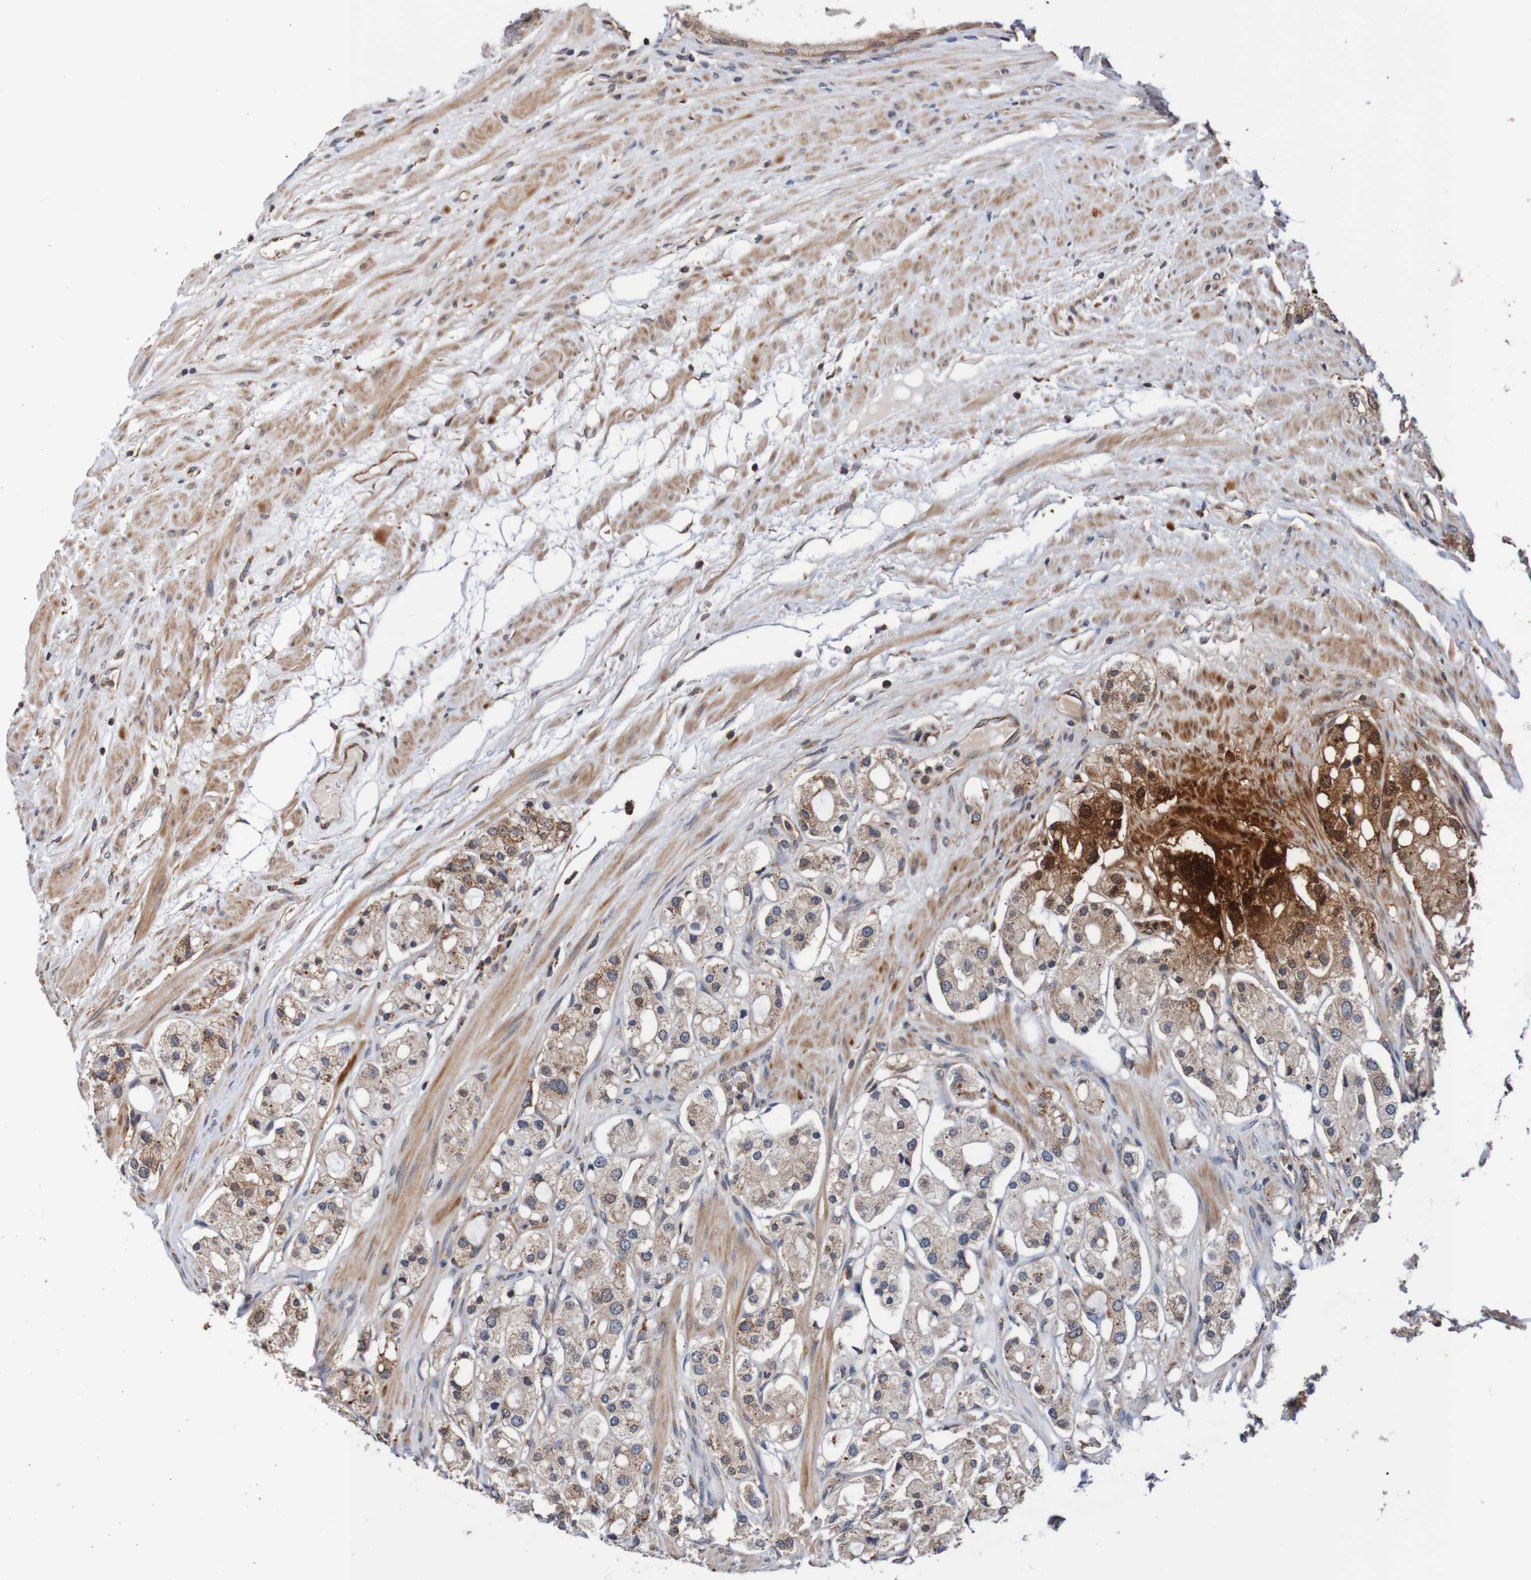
{"staining": {"intensity": "moderate", "quantity": ">75%", "location": "cytoplasmic/membranous"}, "tissue": "prostate cancer", "cell_type": "Tumor cells", "image_type": "cancer", "snomed": [{"axis": "morphology", "description": "Adenocarcinoma, High grade"}, {"axis": "topography", "description": "Prostate"}], "caption": "High-grade adenocarcinoma (prostate) stained with DAB (3,3'-diaminobenzidine) immunohistochemistry shows medium levels of moderate cytoplasmic/membranous expression in approximately >75% of tumor cells.", "gene": "AXIN1", "patient": {"sex": "male", "age": 65}}